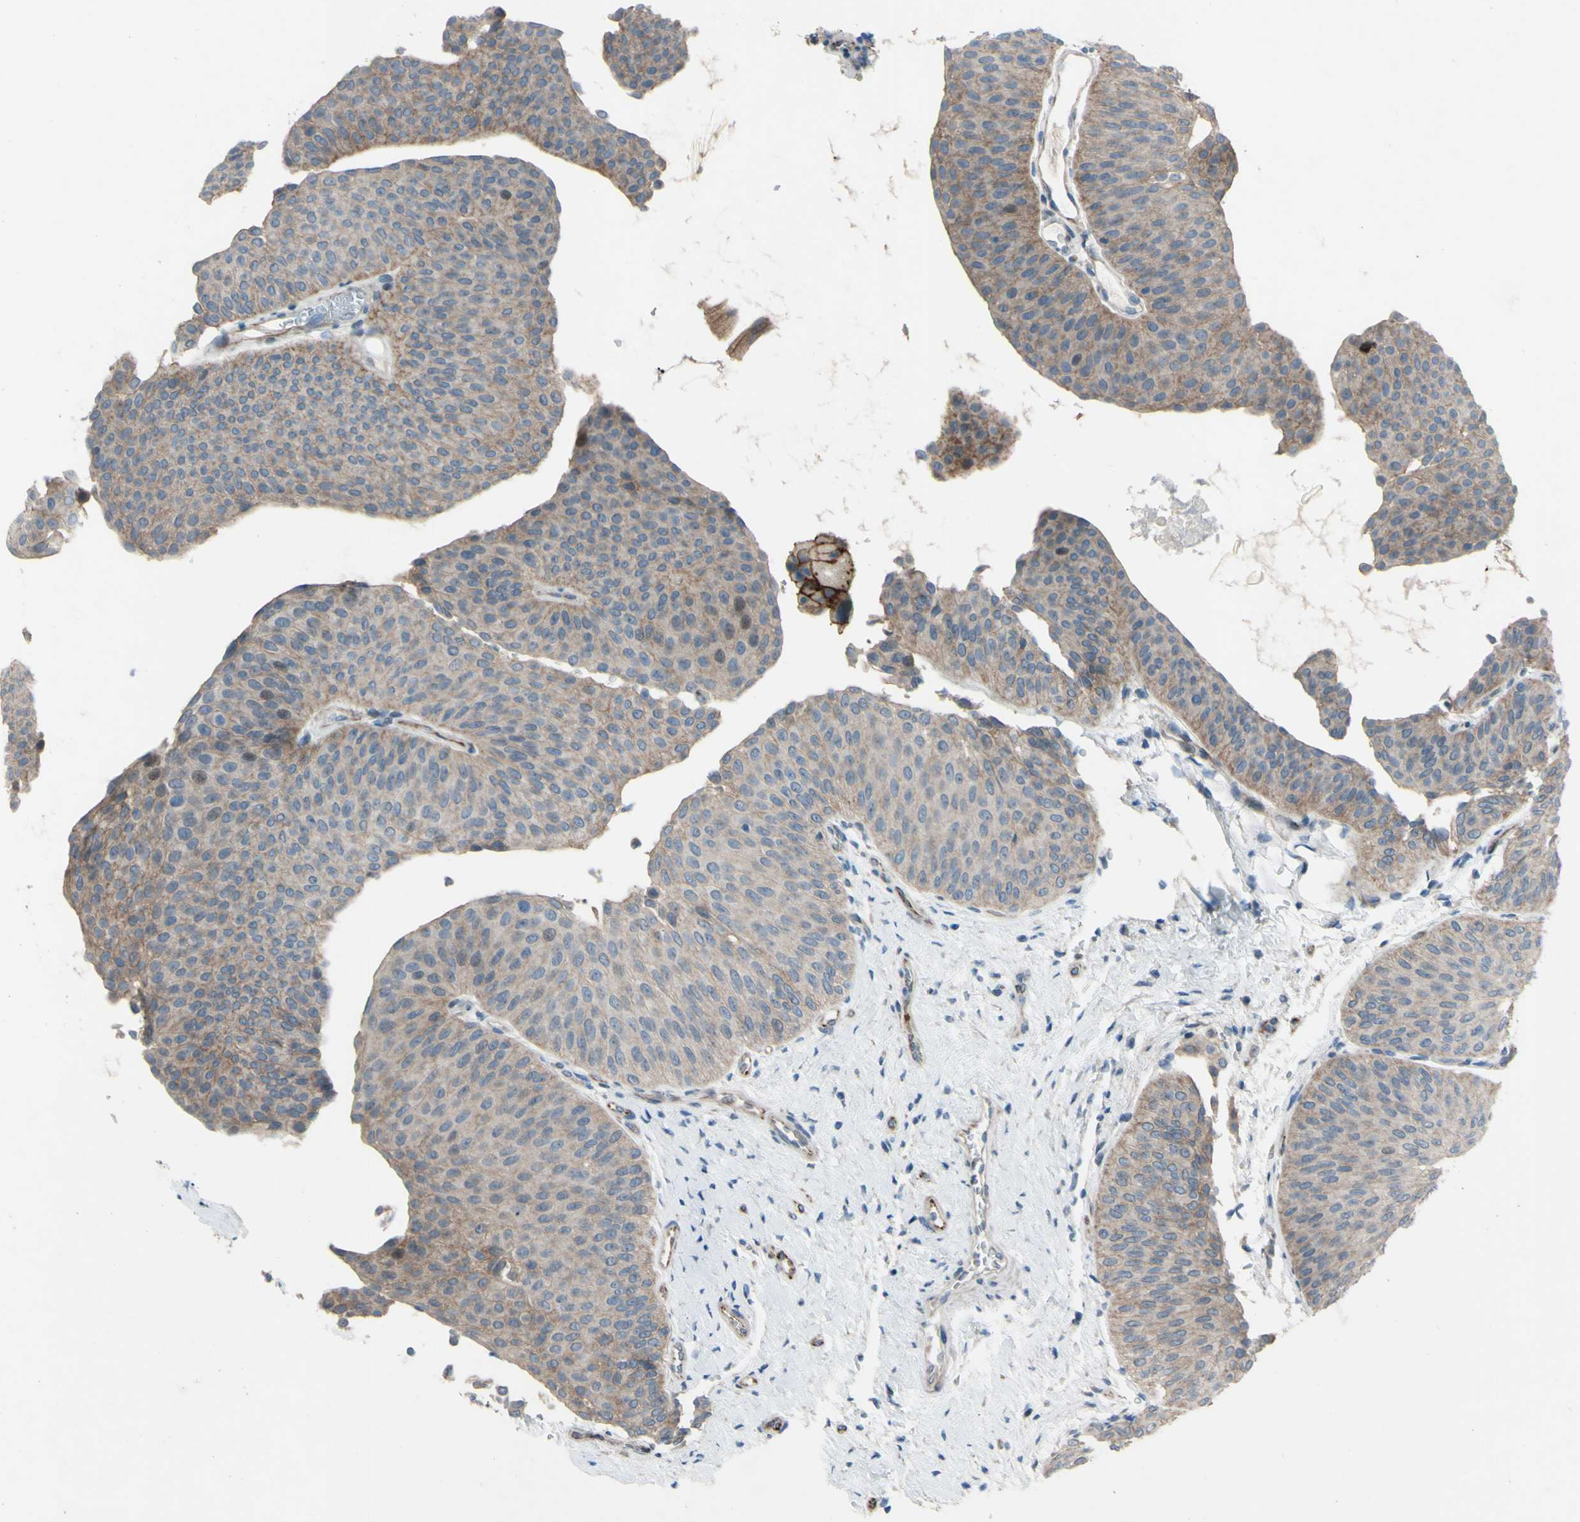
{"staining": {"intensity": "weak", "quantity": "<25%", "location": "cytoplasmic/membranous"}, "tissue": "urothelial cancer", "cell_type": "Tumor cells", "image_type": "cancer", "snomed": [{"axis": "morphology", "description": "Urothelial carcinoma, Low grade"}, {"axis": "topography", "description": "Urinary bladder"}], "caption": "Immunohistochemistry (IHC) image of low-grade urothelial carcinoma stained for a protein (brown), which displays no staining in tumor cells.", "gene": "CDCP1", "patient": {"sex": "female", "age": 60}}